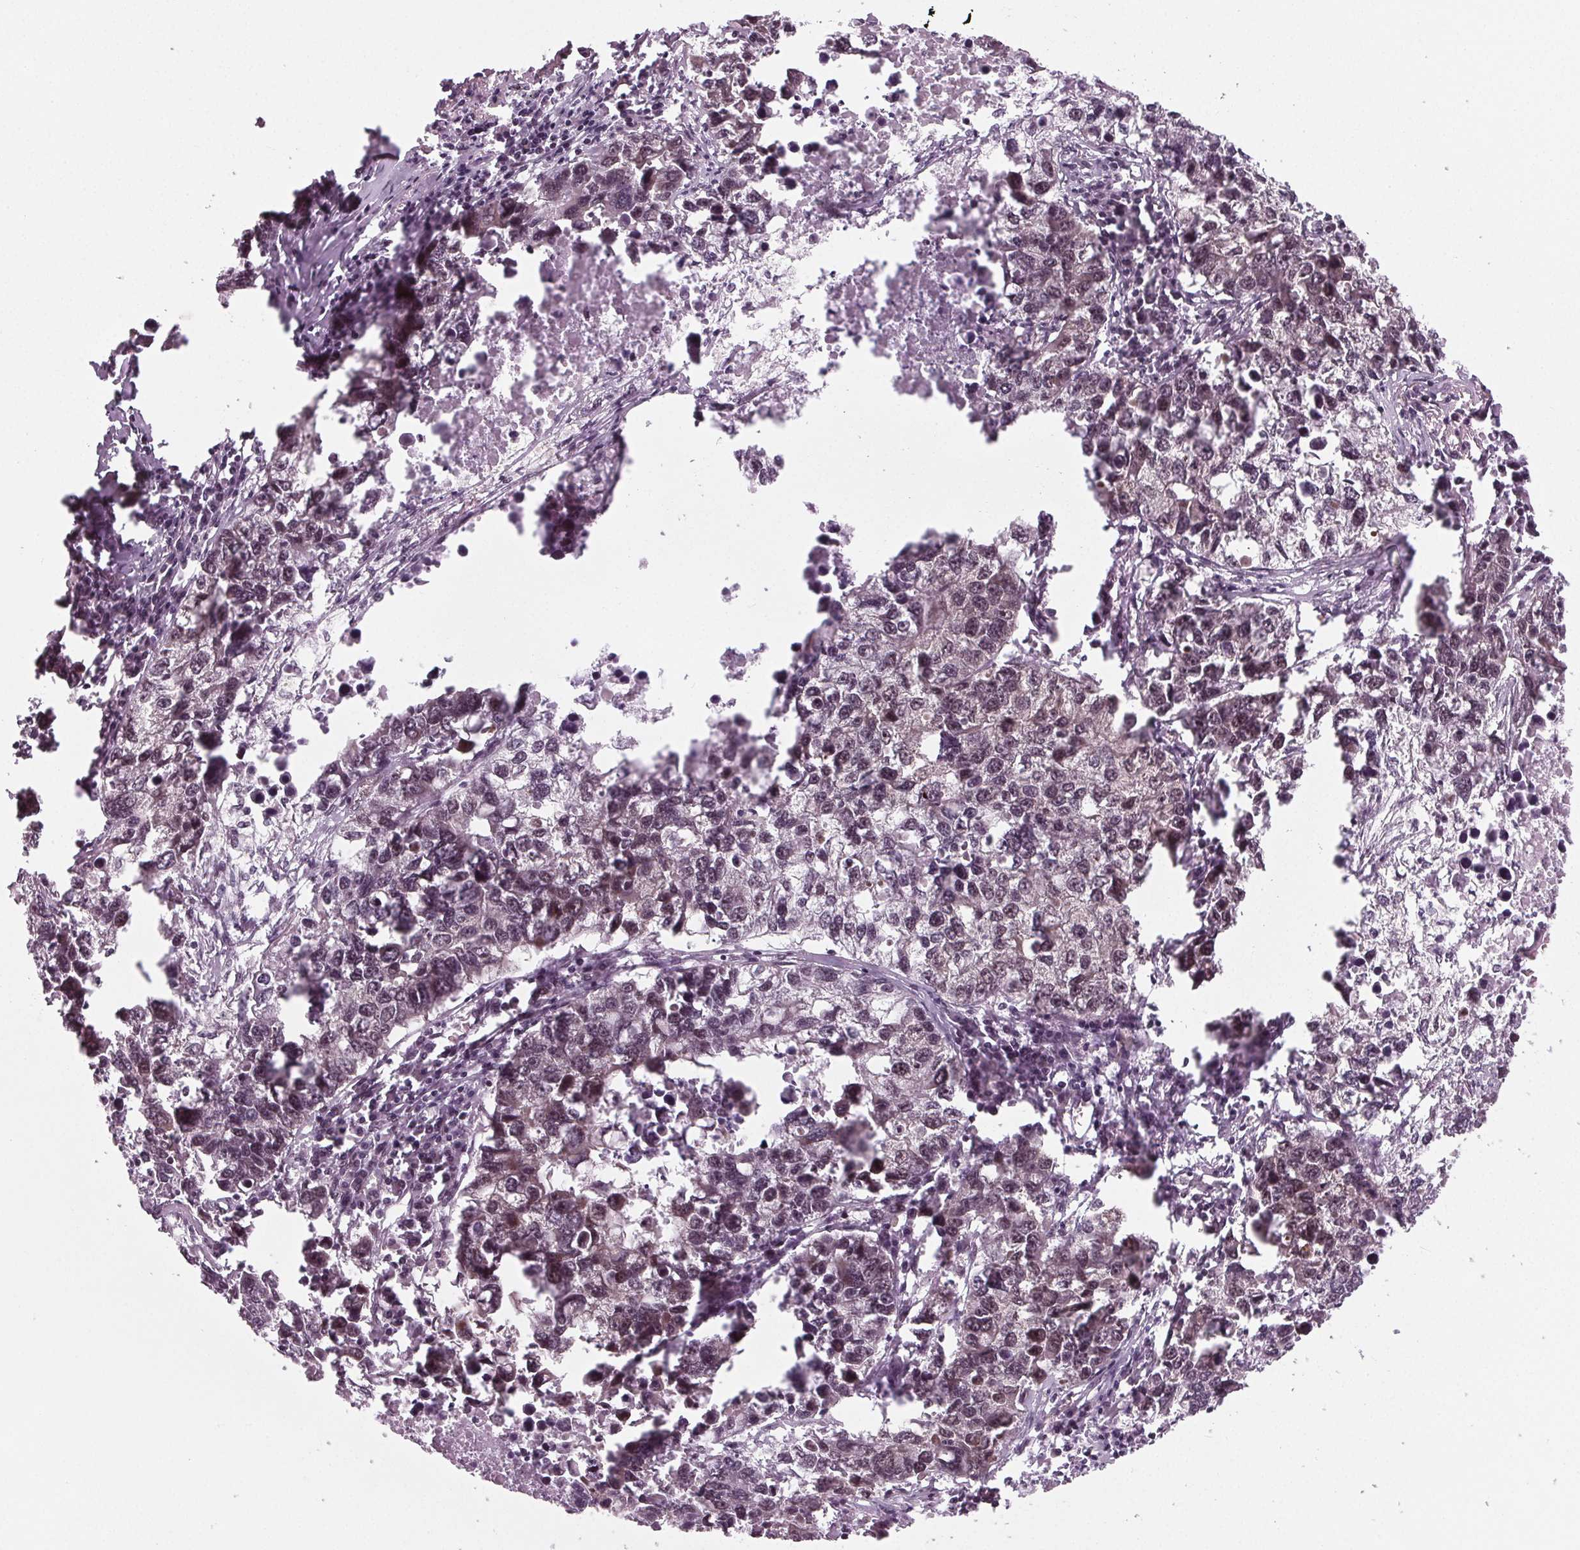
{"staining": {"intensity": "weak", "quantity": "<25%", "location": "nuclear"}, "tissue": "lung cancer", "cell_type": "Tumor cells", "image_type": "cancer", "snomed": [{"axis": "morphology", "description": "Adenocarcinoma, NOS"}, {"axis": "topography", "description": "Lung"}], "caption": "The image reveals no significant staining in tumor cells of lung cancer.", "gene": "DDX41", "patient": {"sex": "female", "age": 51}}